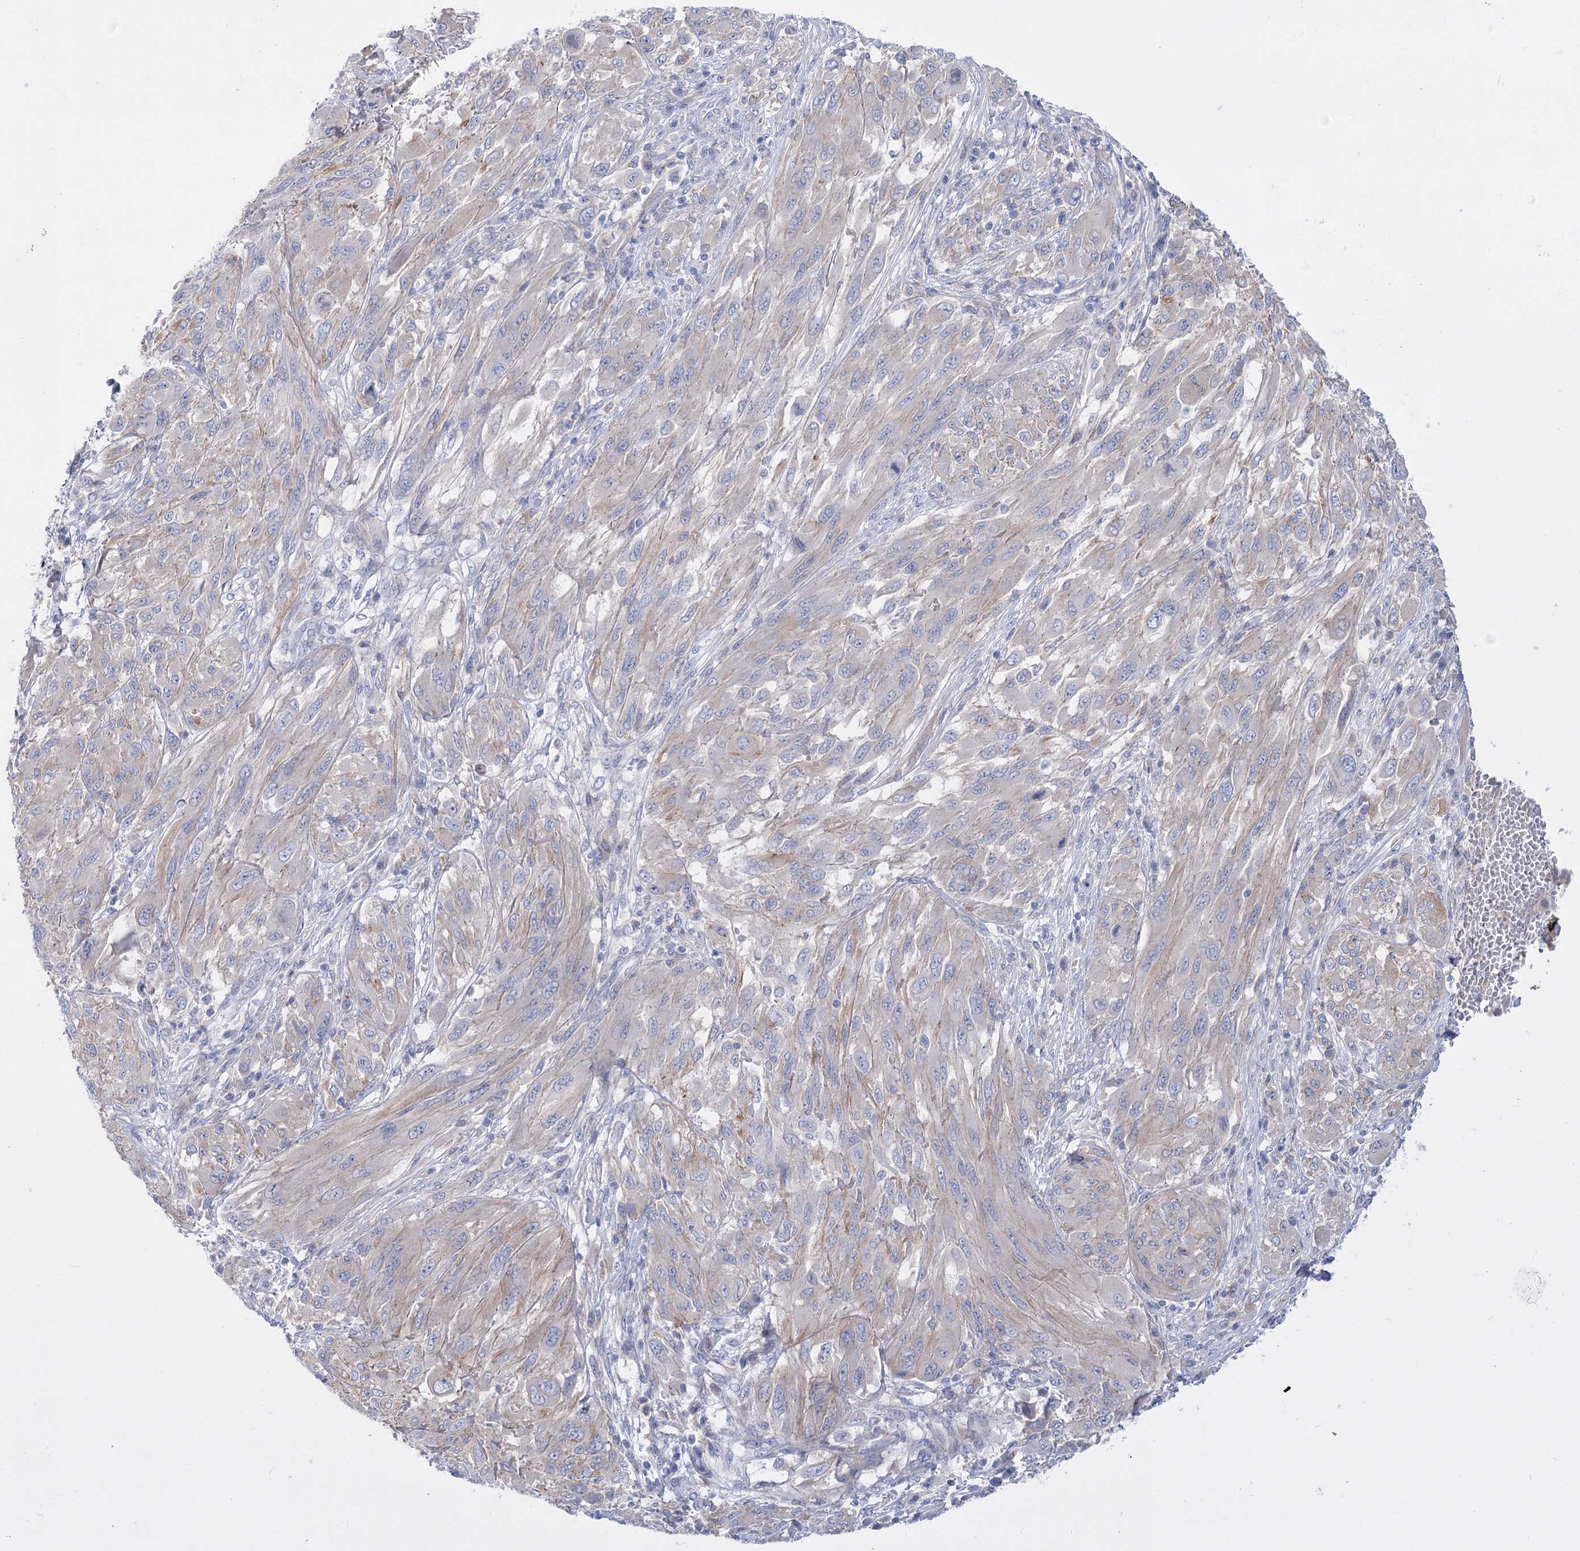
{"staining": {"intensity": "negative", "quantity": "none", "location": "none"}, "tissue": "melanoma", "cell_type": "Tumor cells", "image_type": "cancer", "snomed": [{"axis": "morphology", "description": "Malignant melanoma, NOS"}, {"axis": "topography", "description": "Skin"}], "caption": "There is no significant positivity in tumor cells of malignant melanoma.", "gene": "LRRC34", "patient": {"sex": "female", "age": 91}}